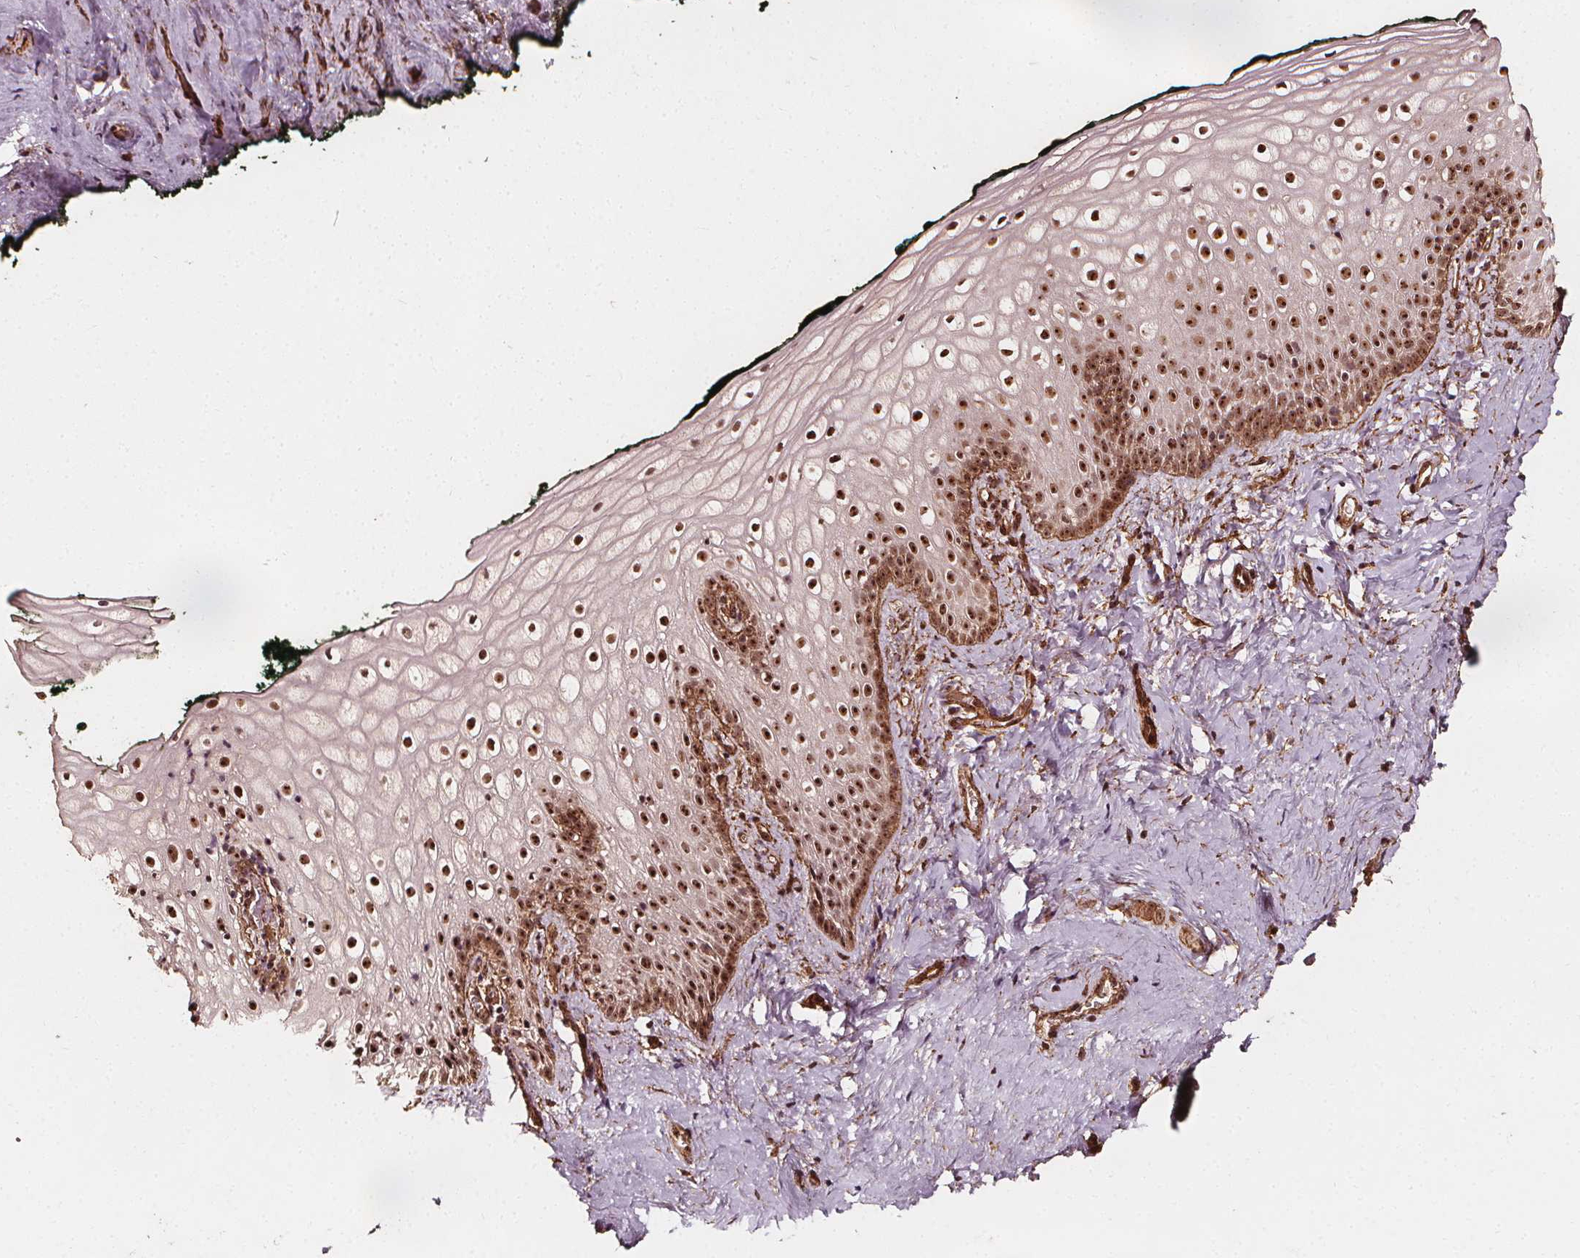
{"staining": {"intensity": "strong", "quantity": "25%-75%", "location": "nuclear"}, "tissue": "vagina", "cell_type": "Squamous epithelial cells", "image_type": "normal", "snomed": [{"axis": "morphology", "description": "Normal tissue, NOS"}, {"axis": "topography", "description": "Vagina"}], "caption": "Approximately 25%-75% of squamous epithelial cells in unremarkable human vagina demonstrate strong nuclear protein positivity as visualized by brown immunohistochemical staining.", "gene": "EXOSC9", "patient": {"sex": "female", "age": 47}}